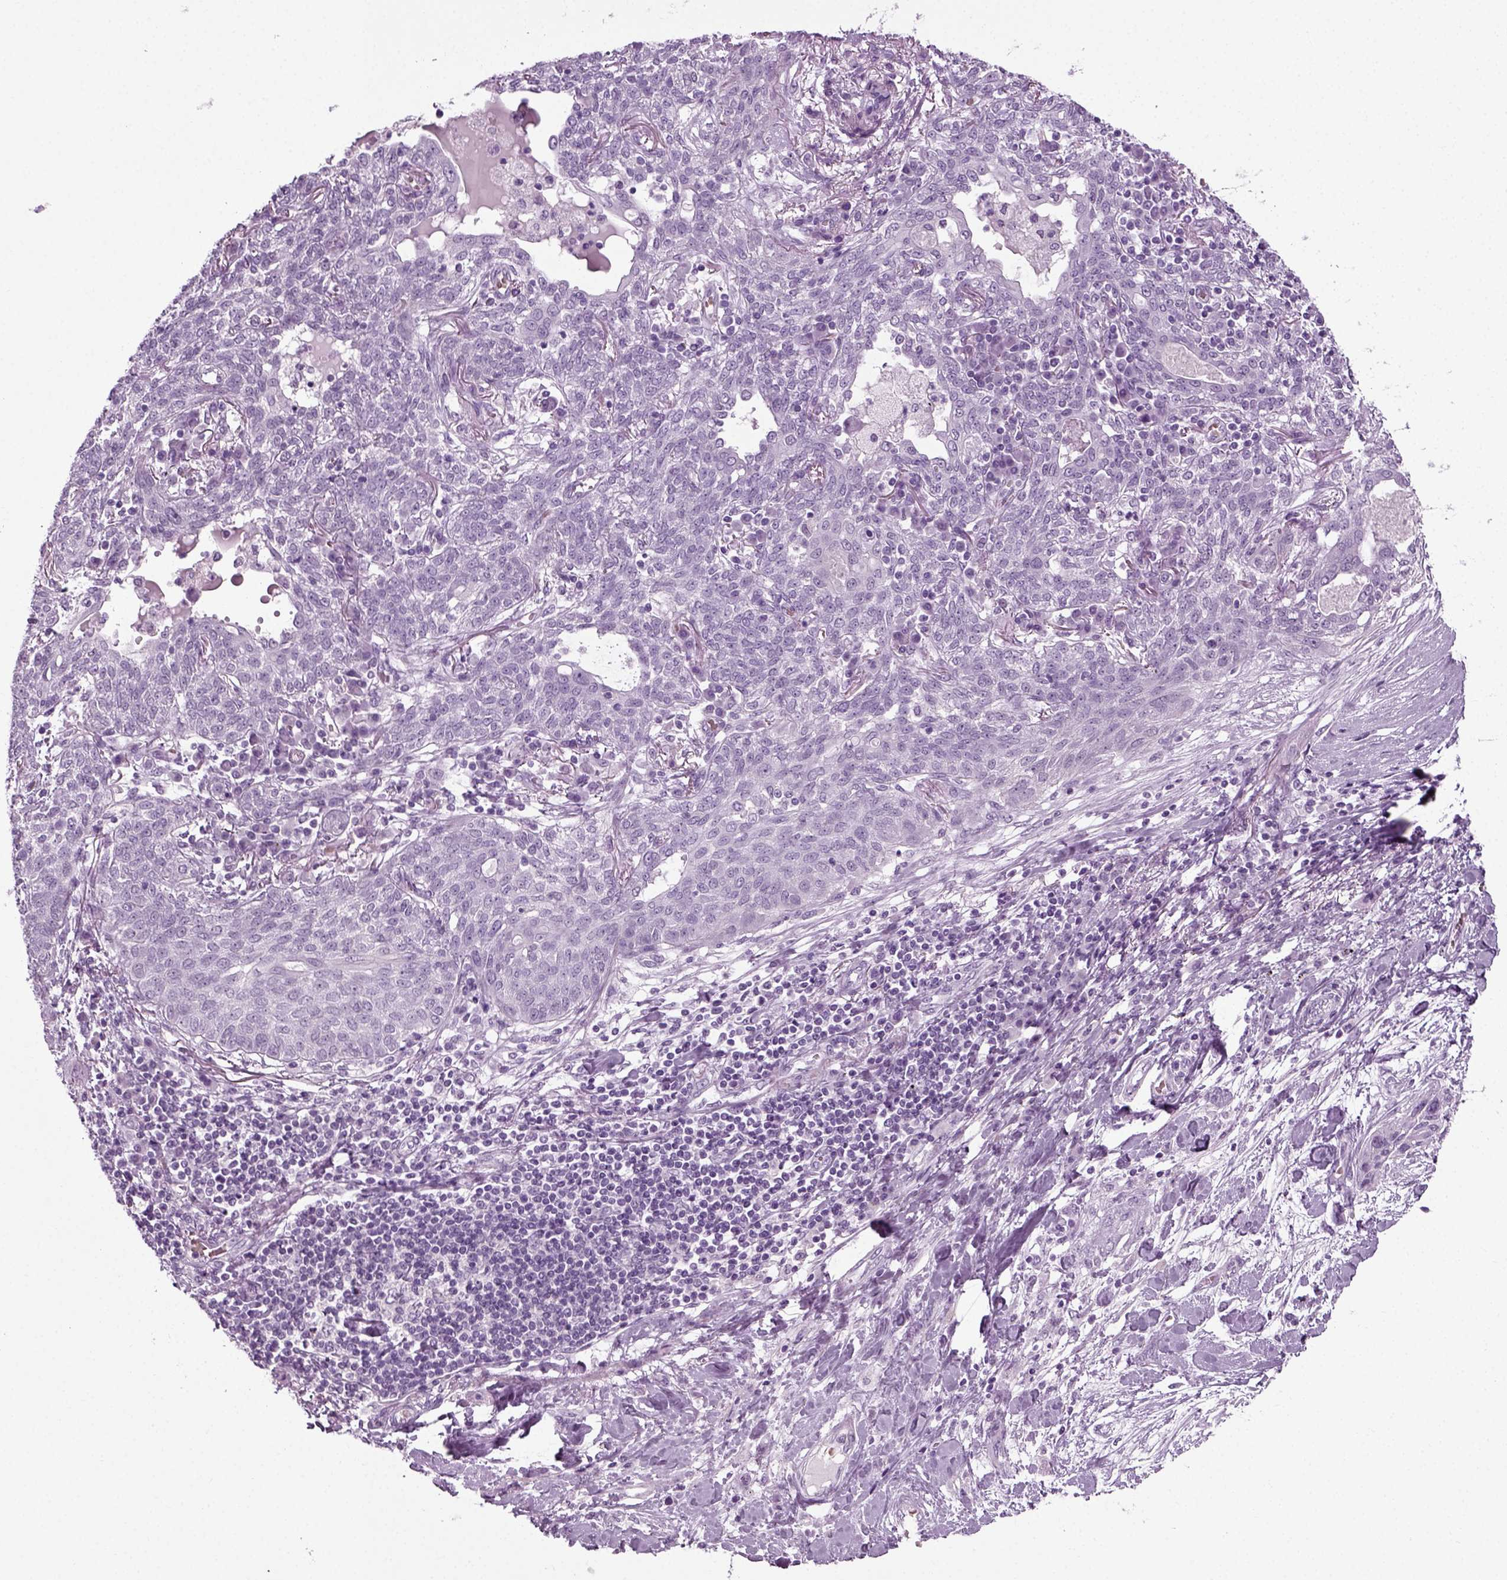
{"staining": {"intensity": "negative", "quantity": "none", "location": "none"}, "tissue": "lung cancer", "cell_type": "Tumor cells", "image_type": "cancer", "snomed": [{"axis": "morphology", "description": "Squamous cell carcinoma, NOS"}, {"axis": "topography", "description": "Lung"}], "caption": "Tumor cells are negative for protein expression in human lung cancer (squamous cell carcinoma). (Immunohistochemistry, brightfield microscopy, high magnification).", "gene": "ZC2HC1C", "patient": {"sex": "female", "age": 70}}